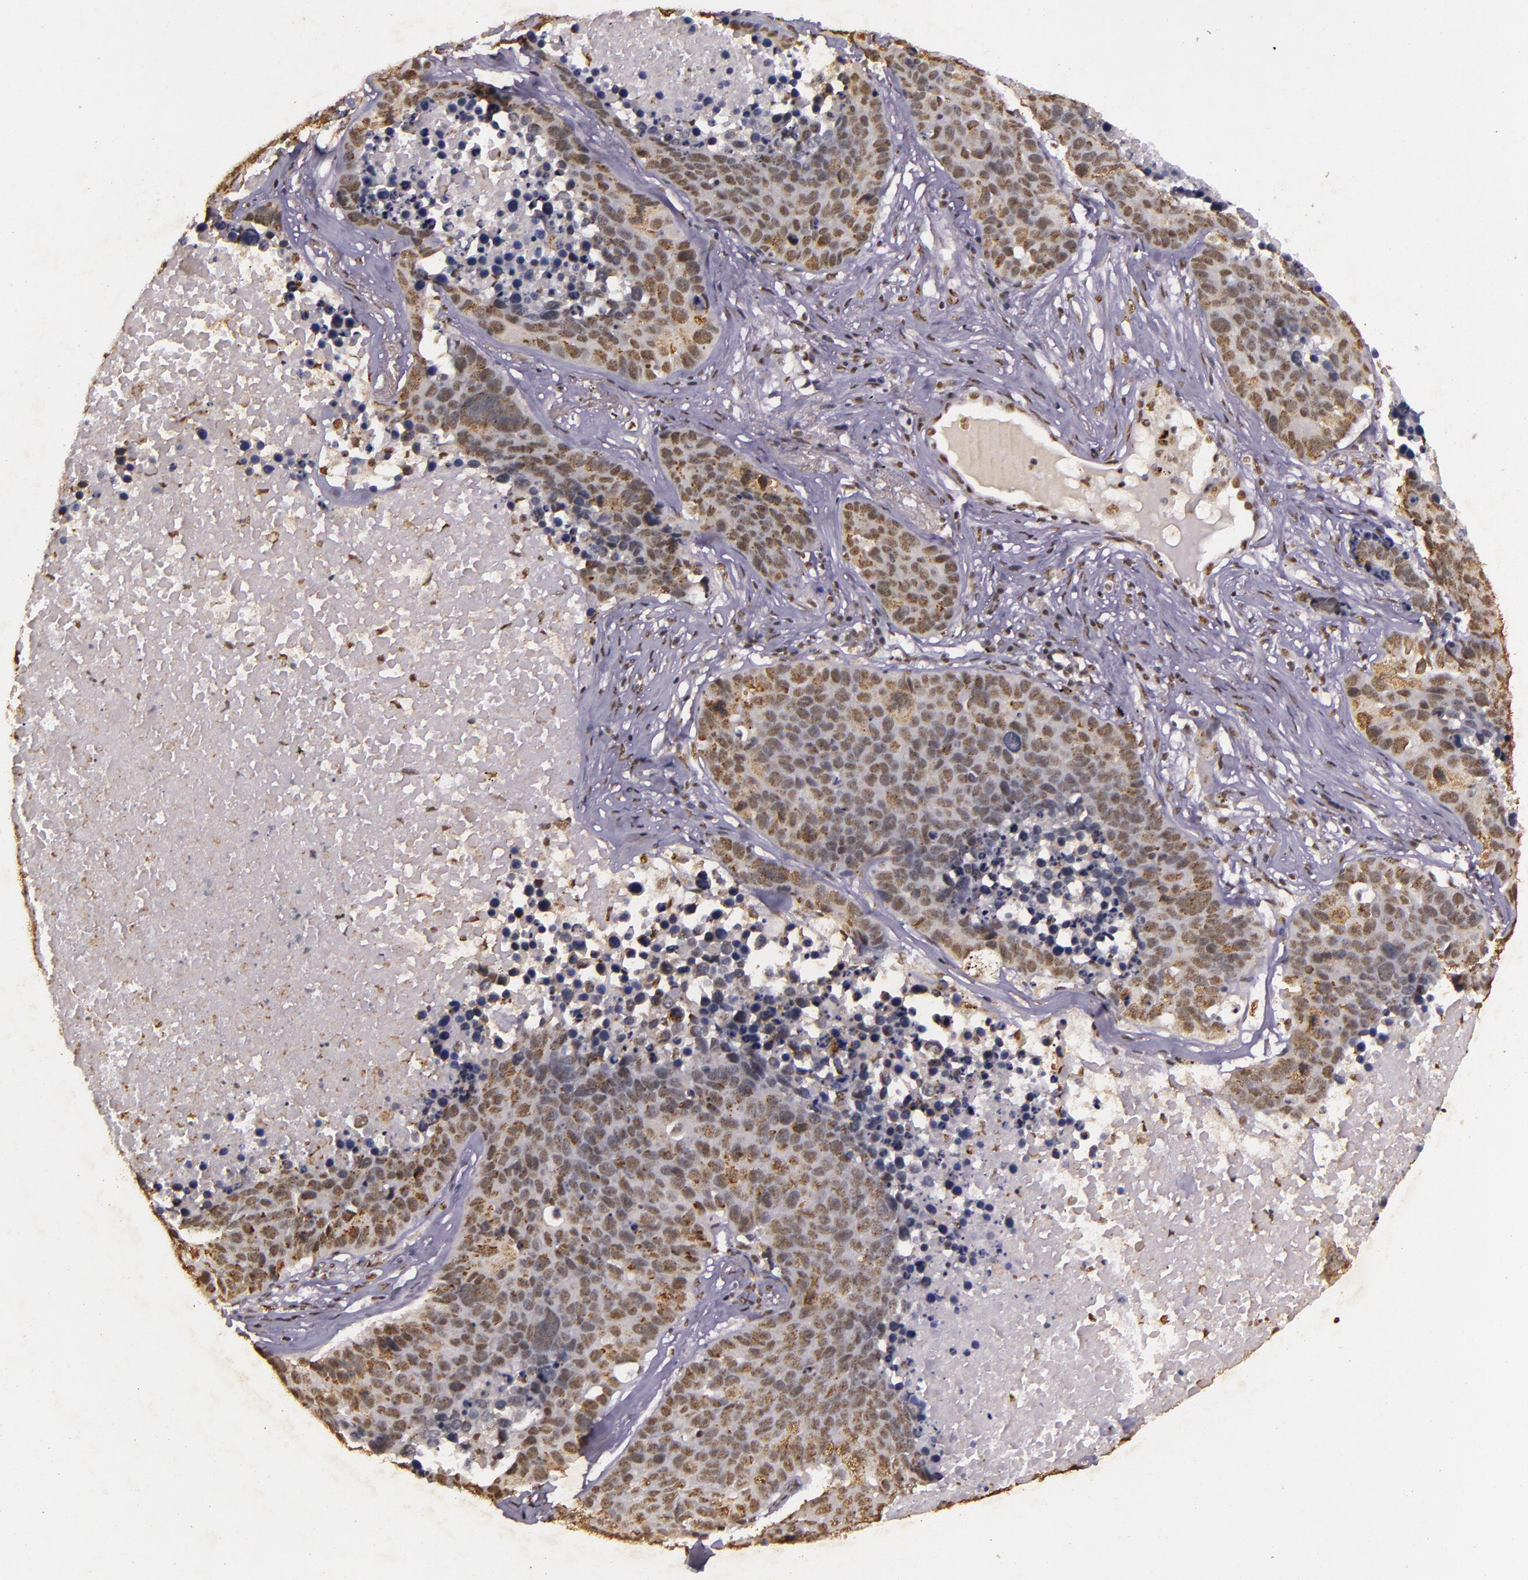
{"staining": {"intensity": "weak", "quantity": "25%-75%", "location": "nuclear"}, "tissue": "lung cancer", "cell_type": "Tumor cells", "image_type": "cancer", "snomed": [{"axis": "morphology", "description": "Carcinoid, malignant, NOS"}, {"axis": "topography", "description": "Lung"}], "caption": "IHC photomicrograph of carcinoid (malignant) (lung) stained for a protein (brown), which reveals low levels of weak nuclear positivity in approximately 25%-75% of tumor cells.", "gene": "CBX3", "patient": {"sex": "male", "age": 60}}